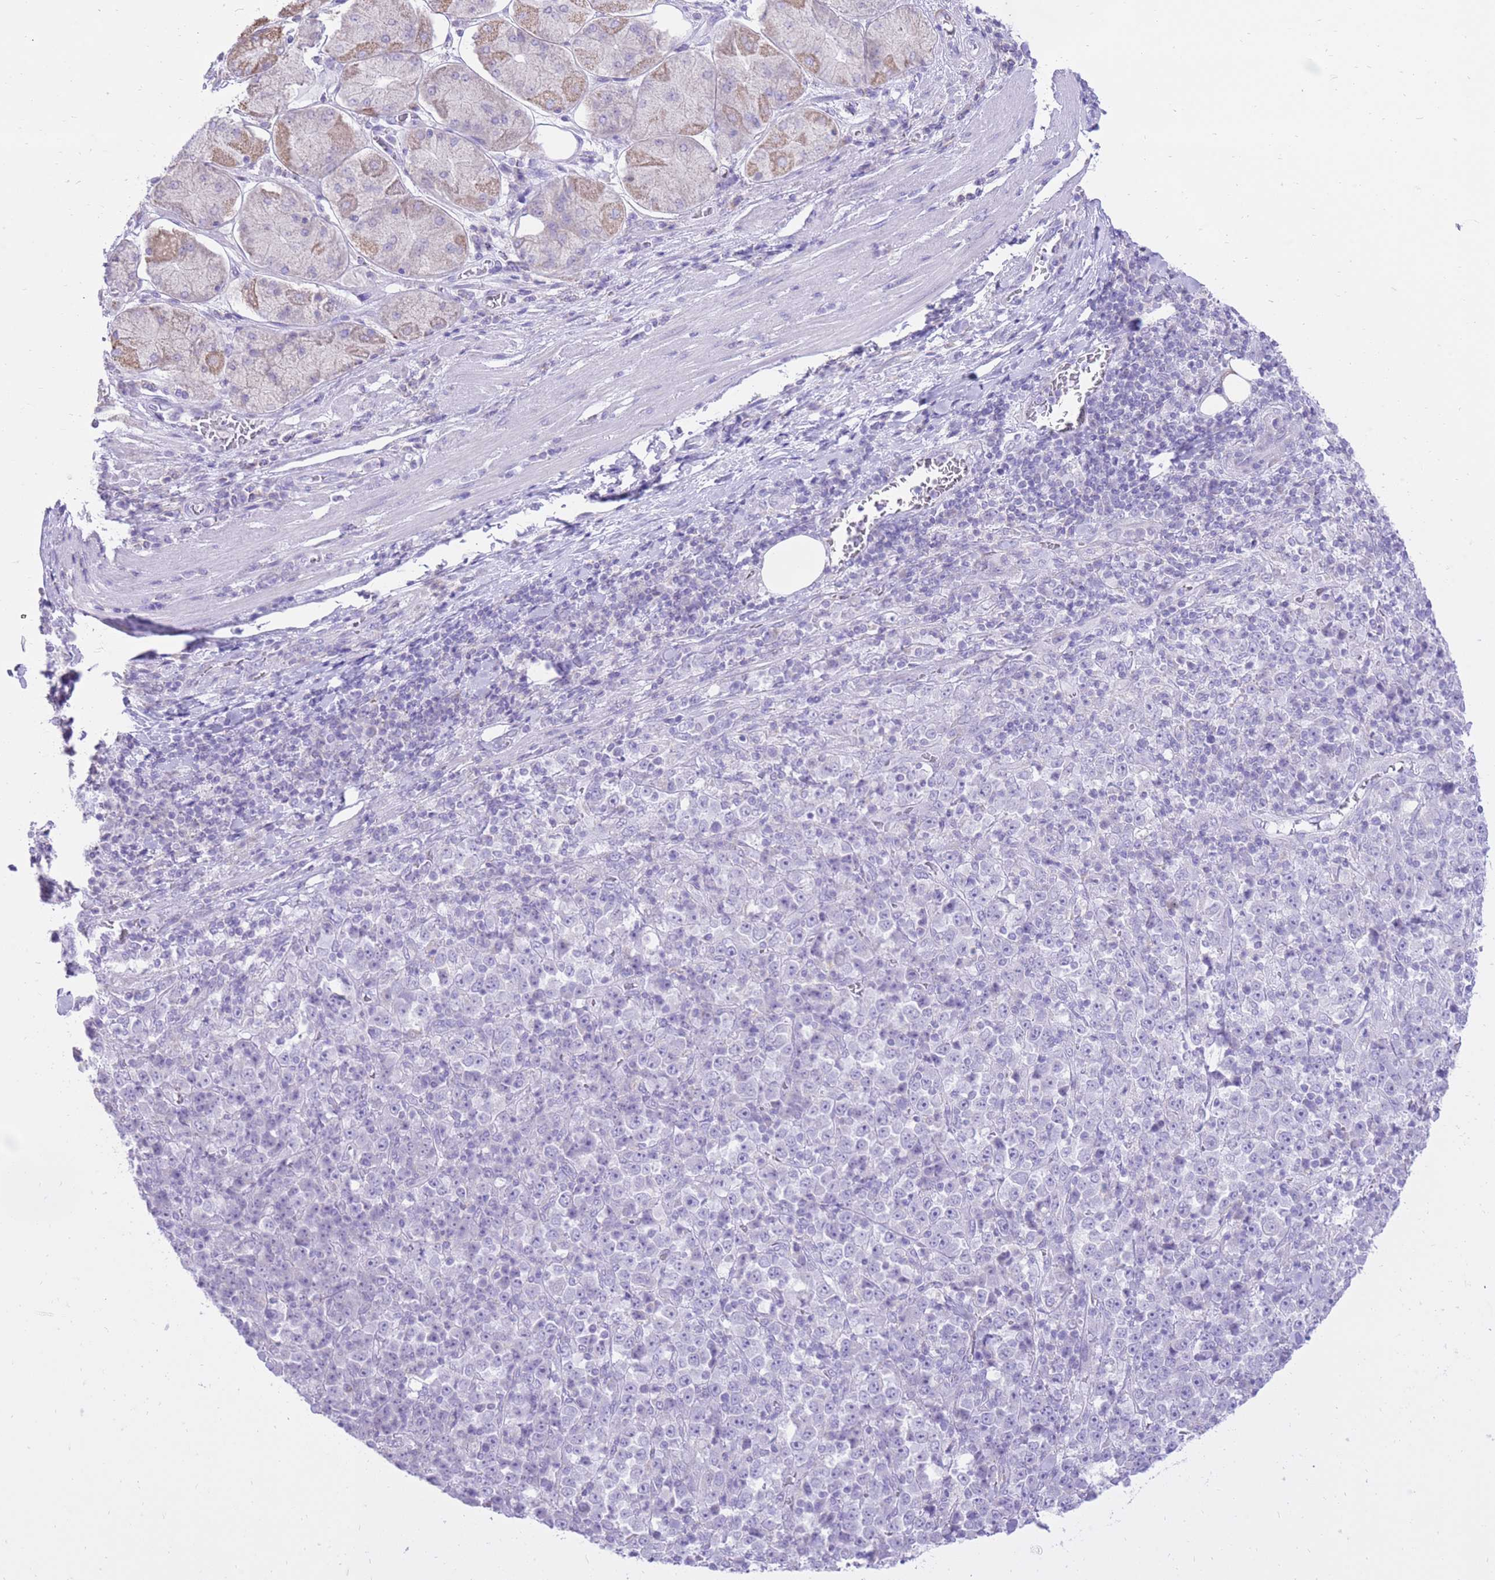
{"staining": {"intensity": "negative", "quantity": "none", "location": "none"}, "tissue": "stomach cancer", "cell_type": "Tumor cells", "image_type": "cancer", "snomed": [{"axis": "morphology", "description": "Normal tissue, NOS"}, {"axis": "morphology", "description": "Adenocarcinoma, NOS"}, {"axis": "topography", "description": "Stomach, upper"}, {"axis": "topography", "description": "Stomach"}], "caption": "Image shows no protein positivity in tumor cells of stomach adenocarcinoma tissue.", "gene": "SLC4A4", "patient": {"sex": "male", "age": 59}}